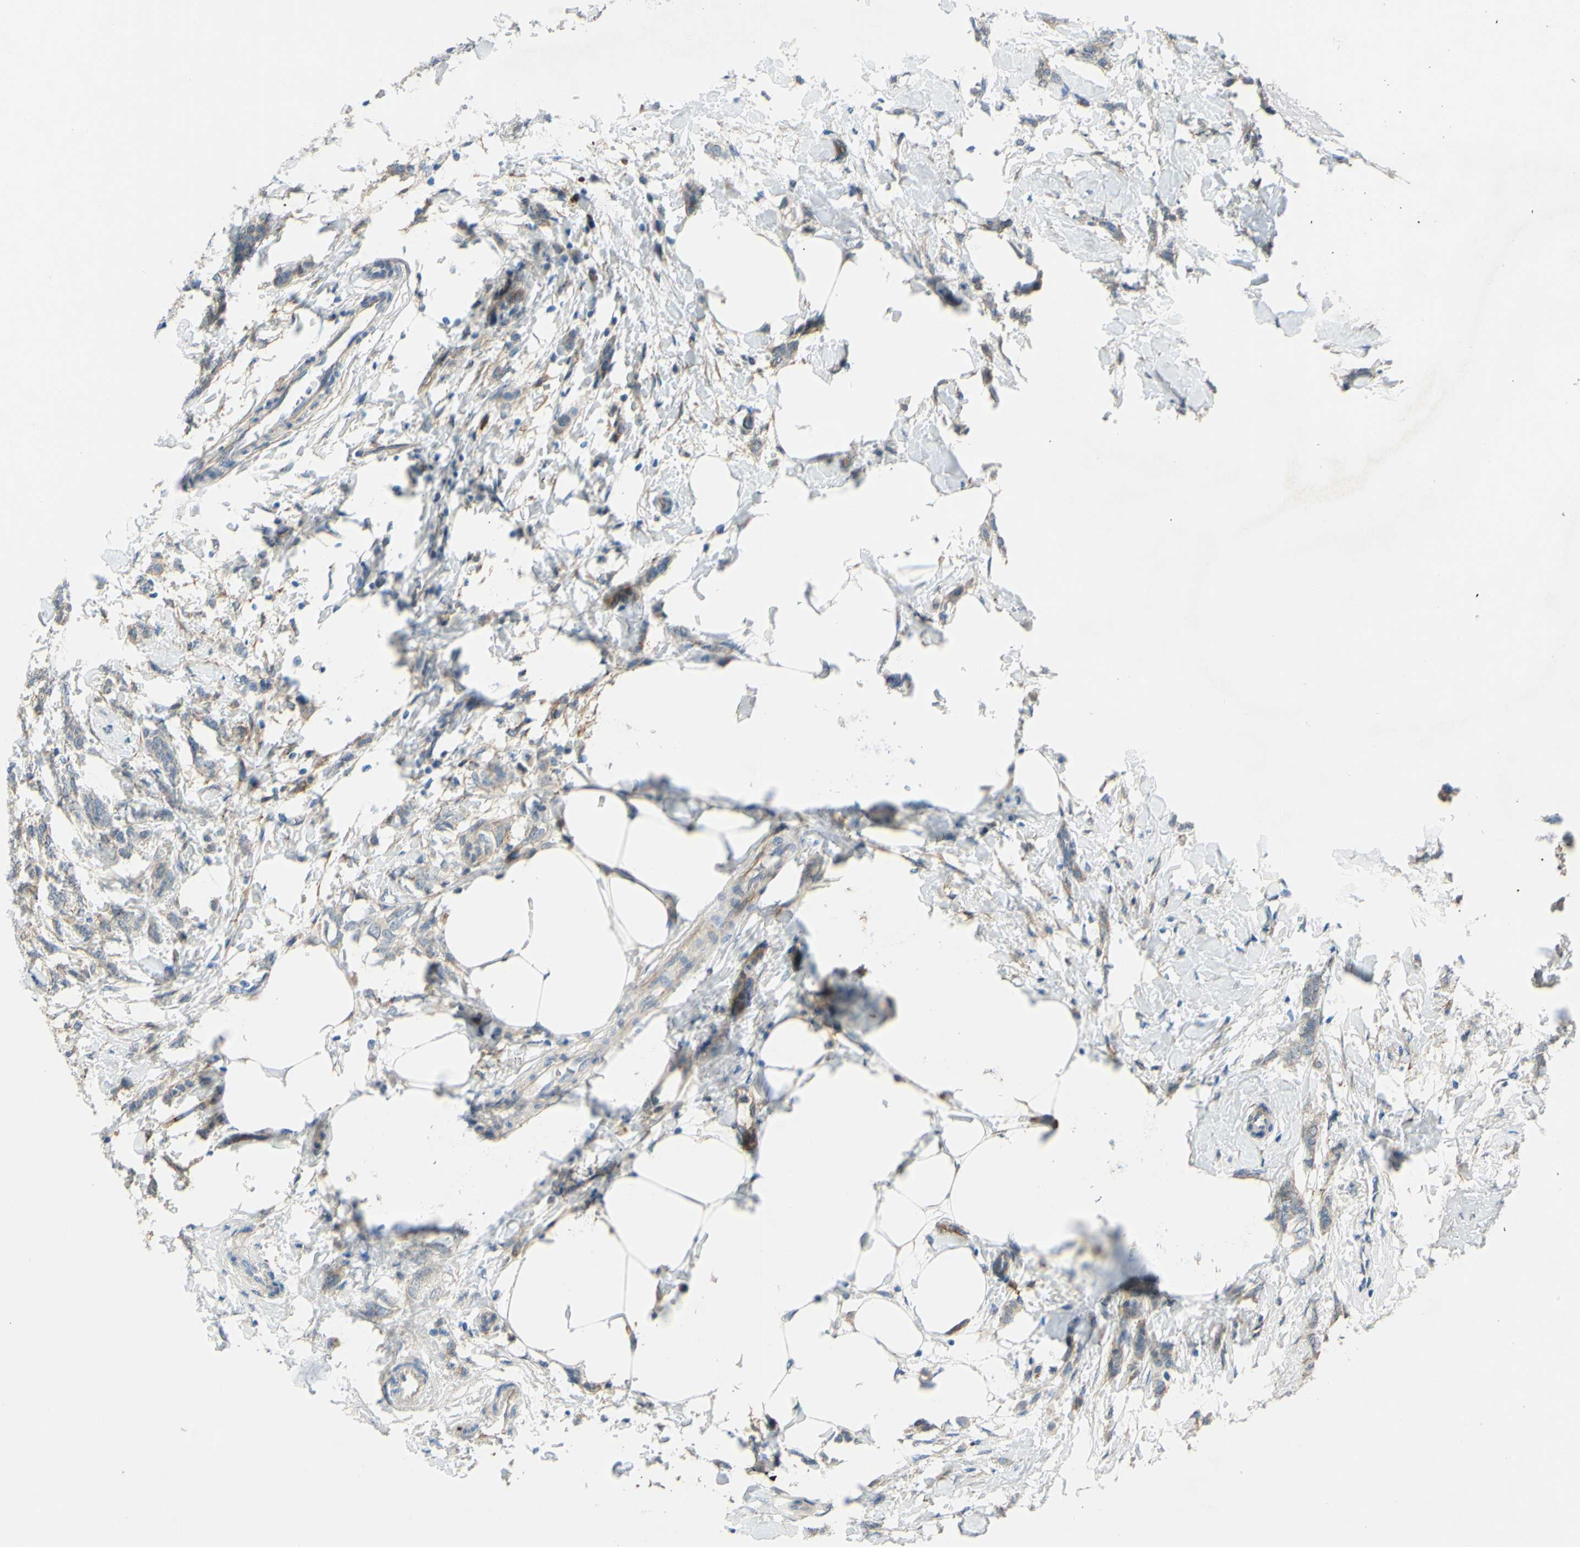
{"staining": {"intensity": "weak", "quantity": "25%-75%", "location": "cytoplasmic/membranous"}, "tissue": "breast cancer", "cell_type": "Tumor cells", "image_type": "cancer", "snomed": [{"axis": "morphology", "description": "Lobular carcinoma, in situ"}, {"axis": "morphology", "description": "Lobular carcinoma"}, {"axis": "topography", "description": "Breast"}], "caption": "Immunohistochemistry (IHC) photomicrograph of breast cancer (lobular carcinoma in situ) stained for a protein (brown), which demonstrates low levels of weak cytoplasmic/membranous staining in approximately 25%-75% of tumor cells.", "gene": "ARHGAP1", "patient": {"sex": "female", "age": 41}}